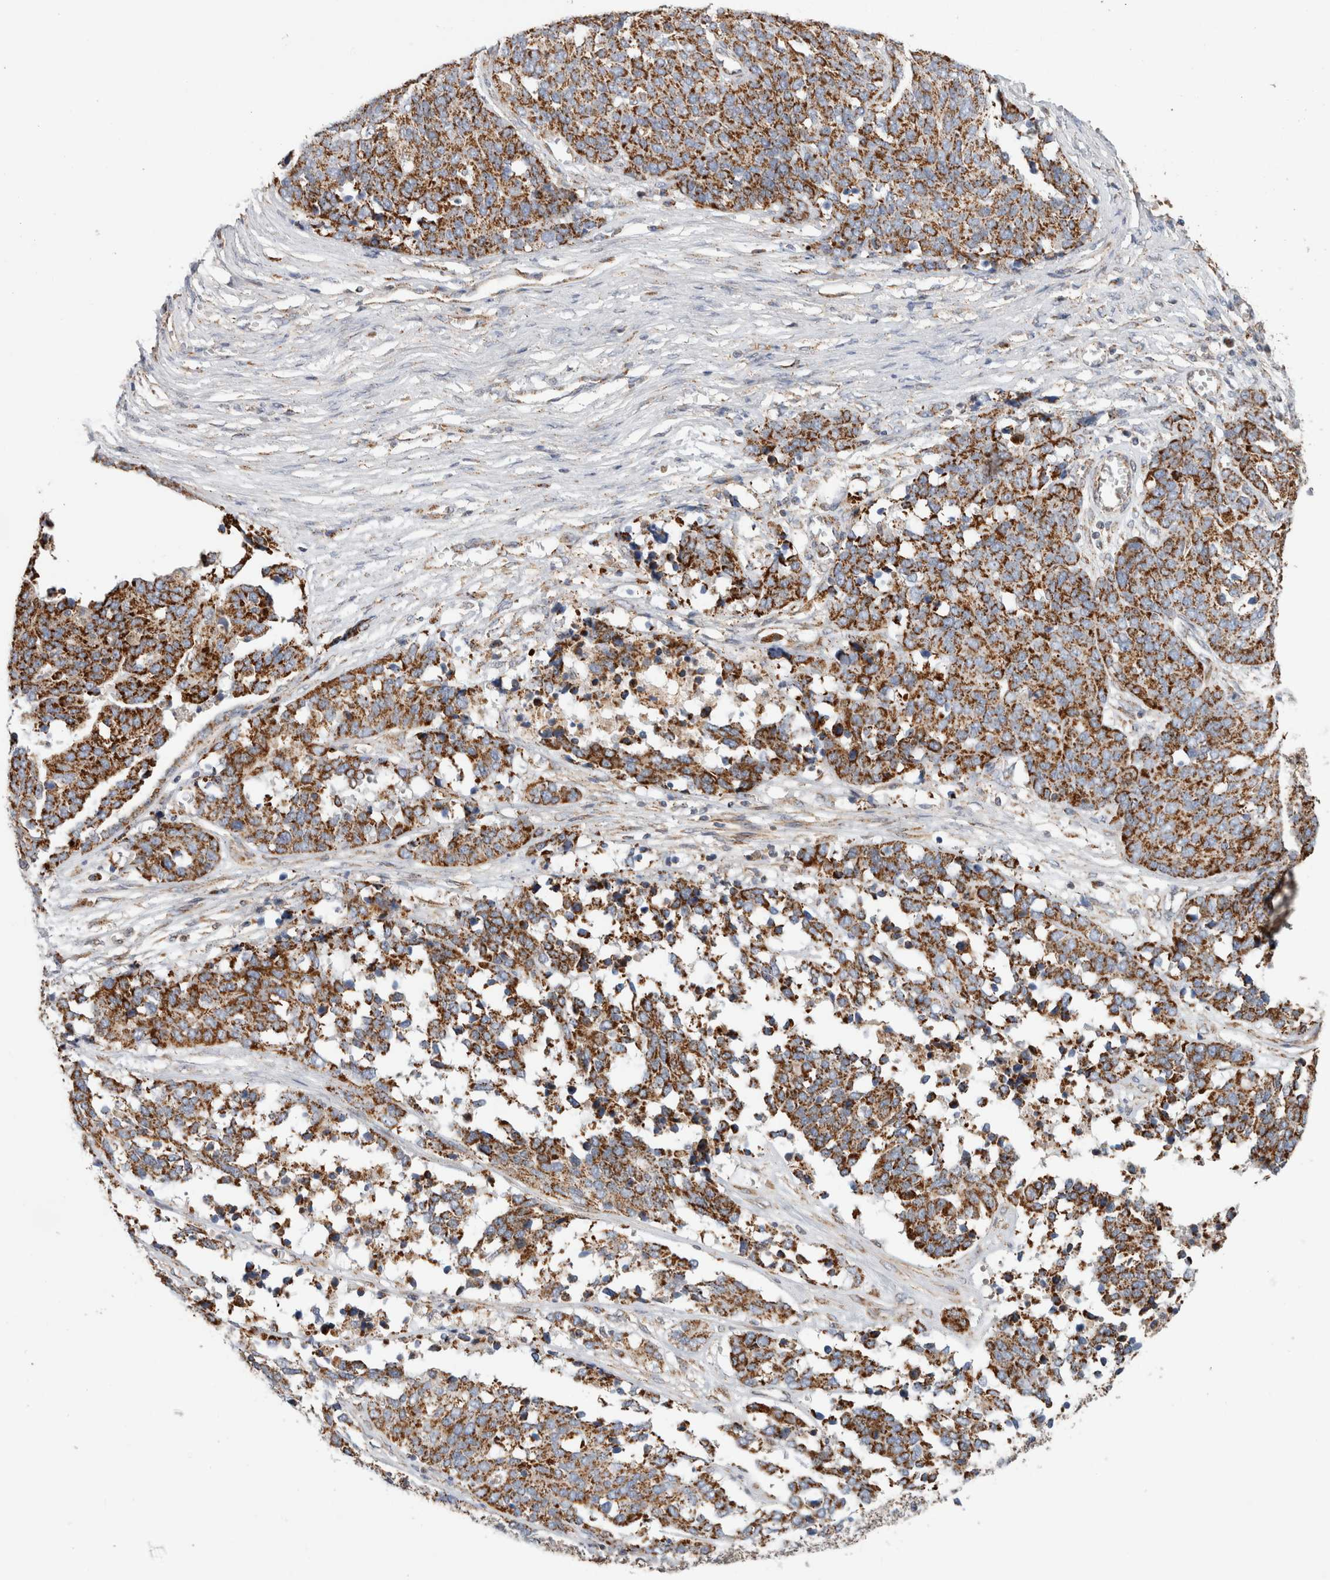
{"staining": {"intensity": "strong", "quantity": ">75%", "location": "cytoplasmic/membranous"}, "tissue": "ovarian cancer", "cell_type": "Tumor cells", "image_type": "cancer", "snomed": [{"axis": "morphology", "description": "Cystadenocarcinoma, serous, NOS"}, {"axis": "topography", "description": "Ovary"}], "caption": "Ovarian serous cystadenocarcinoma stained with DAB IHC exhibits high levels of strong cytoplasmic/membranous staining in approximately >75% of tumor cells. Using DAB (brown) and hematoxylin (blue) stains, captured at high magnification using brightfield microscopy.", "gene": "IARS2", "patient": {"sex": "female", "age": 44}}